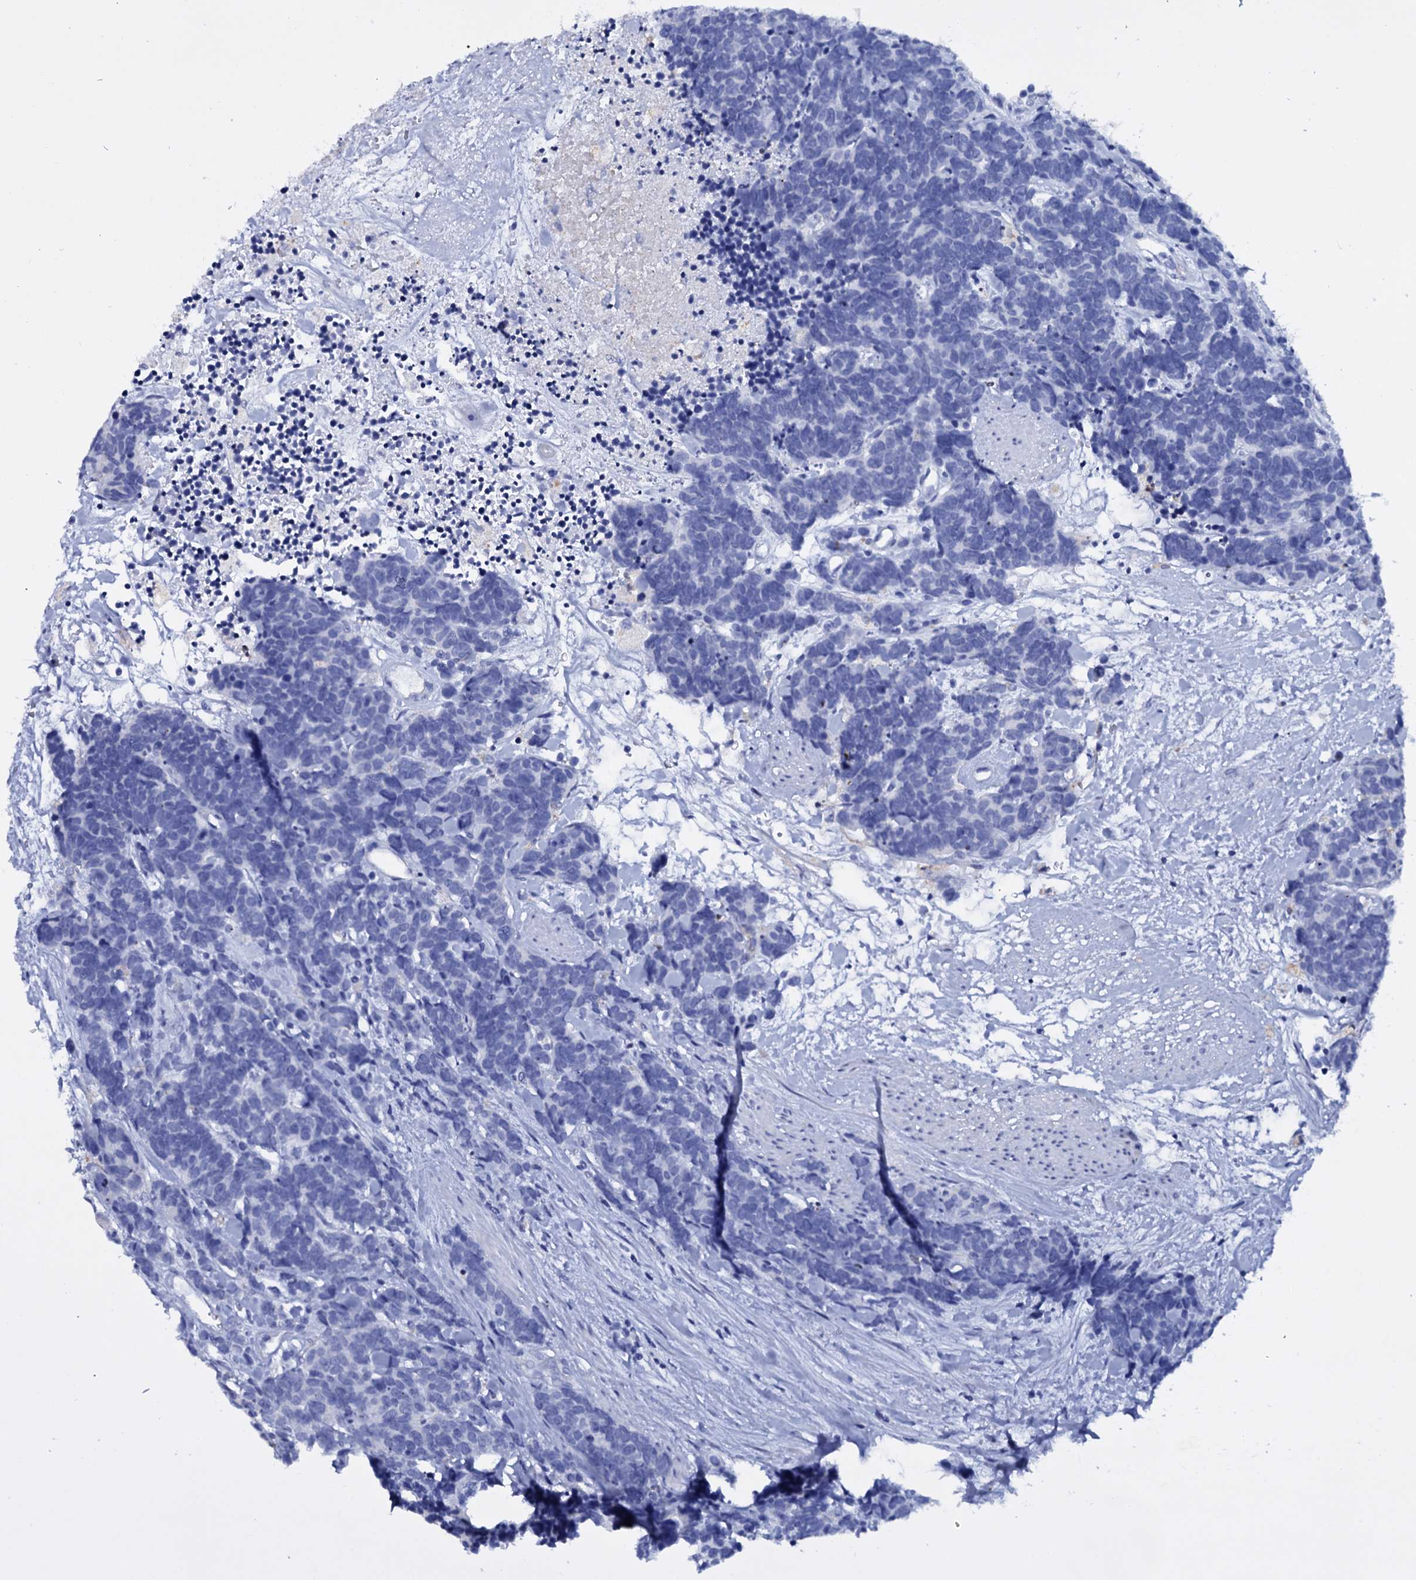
{"staining": {"intensity": "negative", "quantity": "none", "location": "none"}, "tissue": "carcinoid", "cell_type": "Tumor cells", "image_type": "cancer", "snomed": [{"axis": "morphology", "description": "Carcinoma, NOS"}, {"axis": "morphology", "description": "Carcinoid, malignant, NOS"}, {"axis": "topography", "description": "Urinary bladder"}], "caption": "Human carcinoid stained for a protein using IHC demonstrates no staining in tumor cells.", "gene": "ITPRID2", "patient": {"sex": "male", "age": 57}}